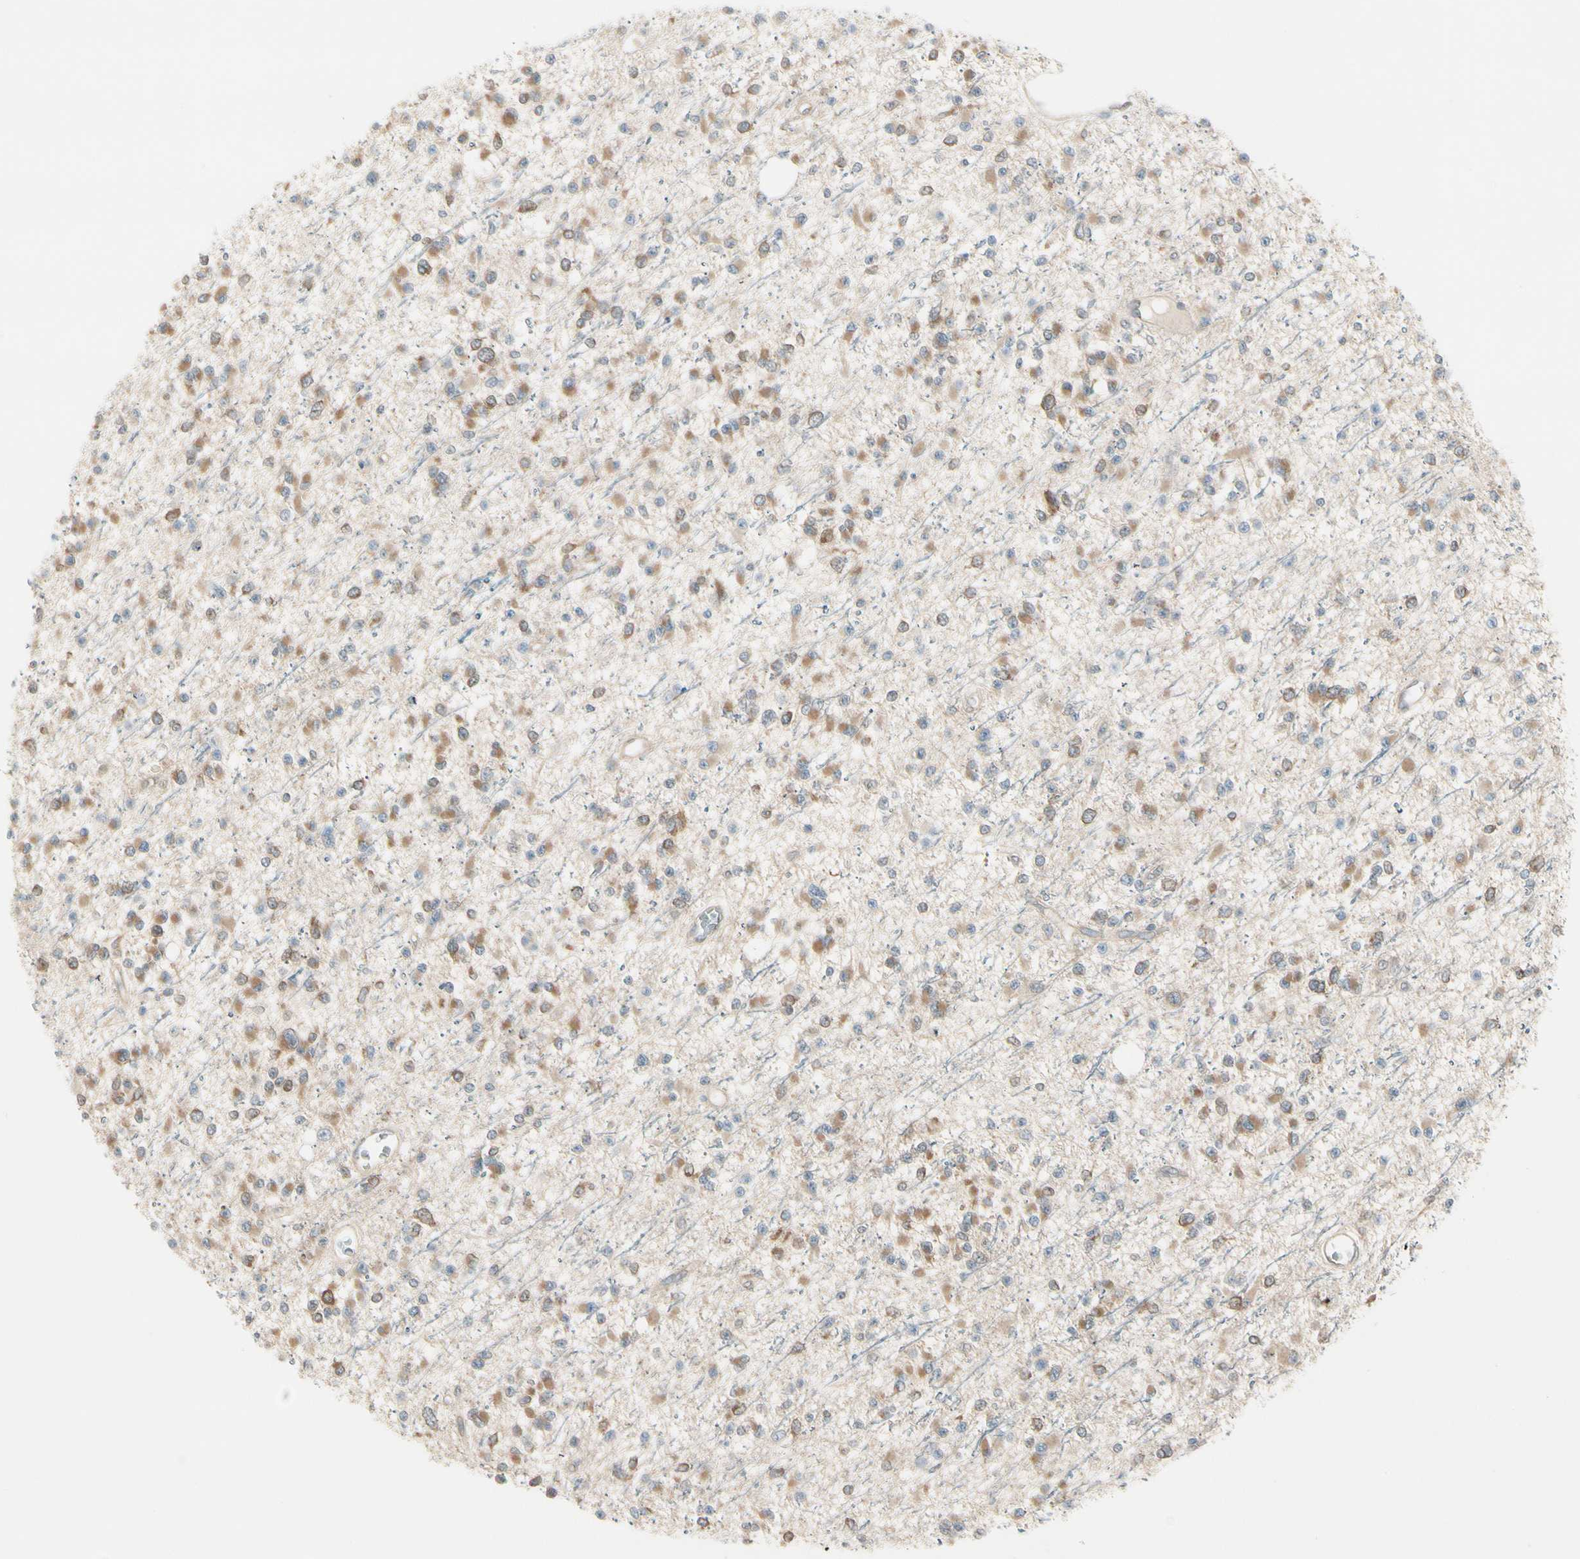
{"staining": {"intensity": "moderate", "quantity": ">75%", "location": "cytoplasmic/membranous"}, "tissue": "glioma", "cell_type": "Tumor cells", "image_type": "cancer", "snomed": [{"axis": "morphology", "description": "Glioma, malignant, Low grade"}, {"axis": "topography", "description": "Brain"}], "caption": "Moderate cytoplasmic/membranous positivity for a protein is appreciated in approximately >75% of tumor cells of glioma using immunohistochemistry (IHC).", "gene": "OXSR1", "patient": {"sex": "female", "age": 22}}